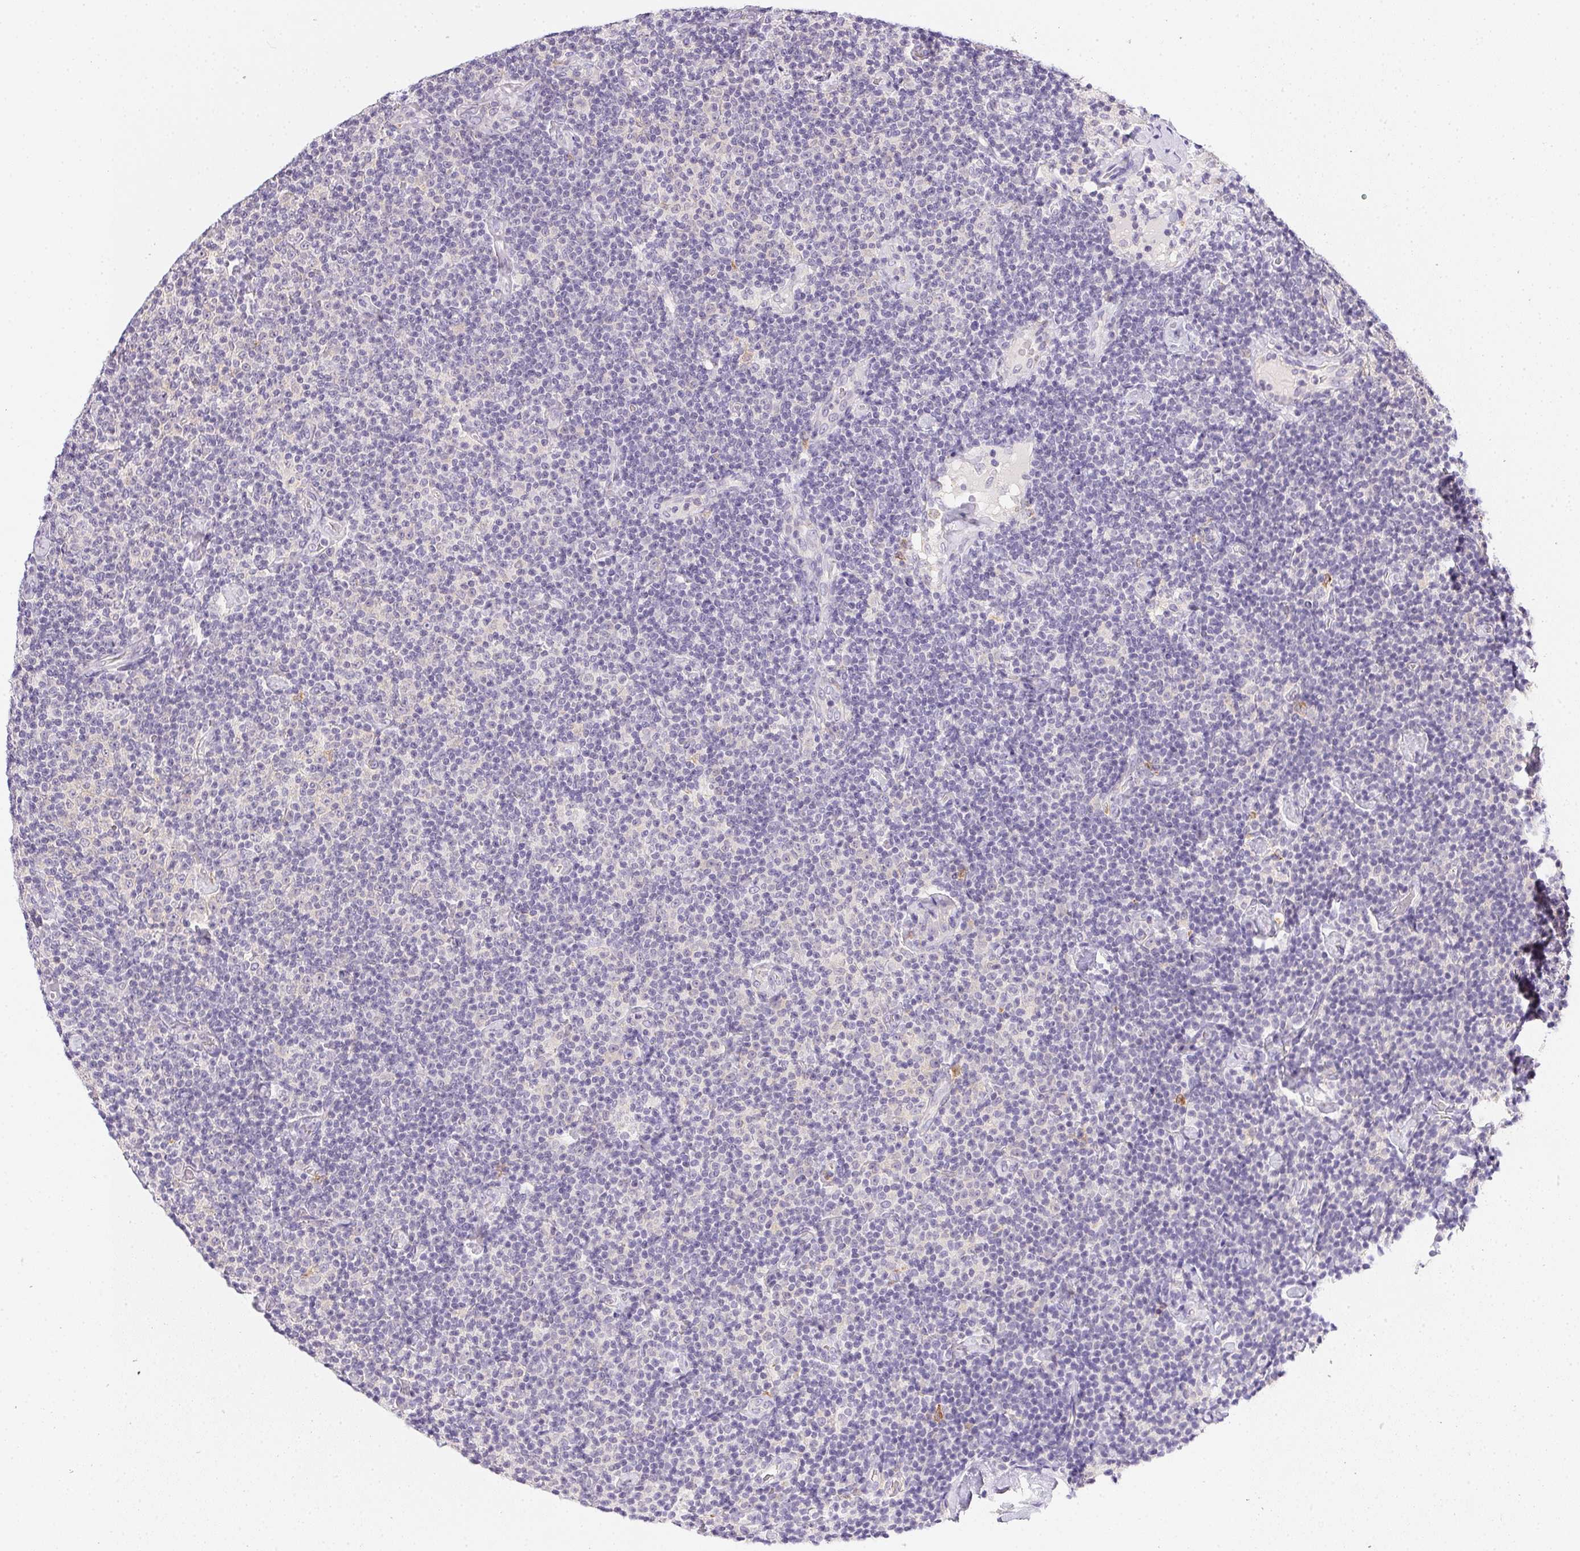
{"staining": {"intensity": "negative", "quantity": "none", "location": "none"}, "tissue": "lymphoma", "cell_type": "Tumor cells", "image_type": "cancer", "snomed": [{"axis": "morphology", "description": "Malignant lymphoma, non-Hodgkin's type, Low grade"}, {"axis": "topography", "description": "Lymph node"}], "caption": "Immunohistochemical staining of low-grade malignant lymphoma, non-Hodgkin's type reveals no significant expression in tumor cells. The staining is performed using DAB (3,3'-diaminobenzidine) brown chromogen with nuclei counter-stained in using hematoxylin.", "gene": "SLC17A7", "patient": {"sex": "male", "age": 81}}